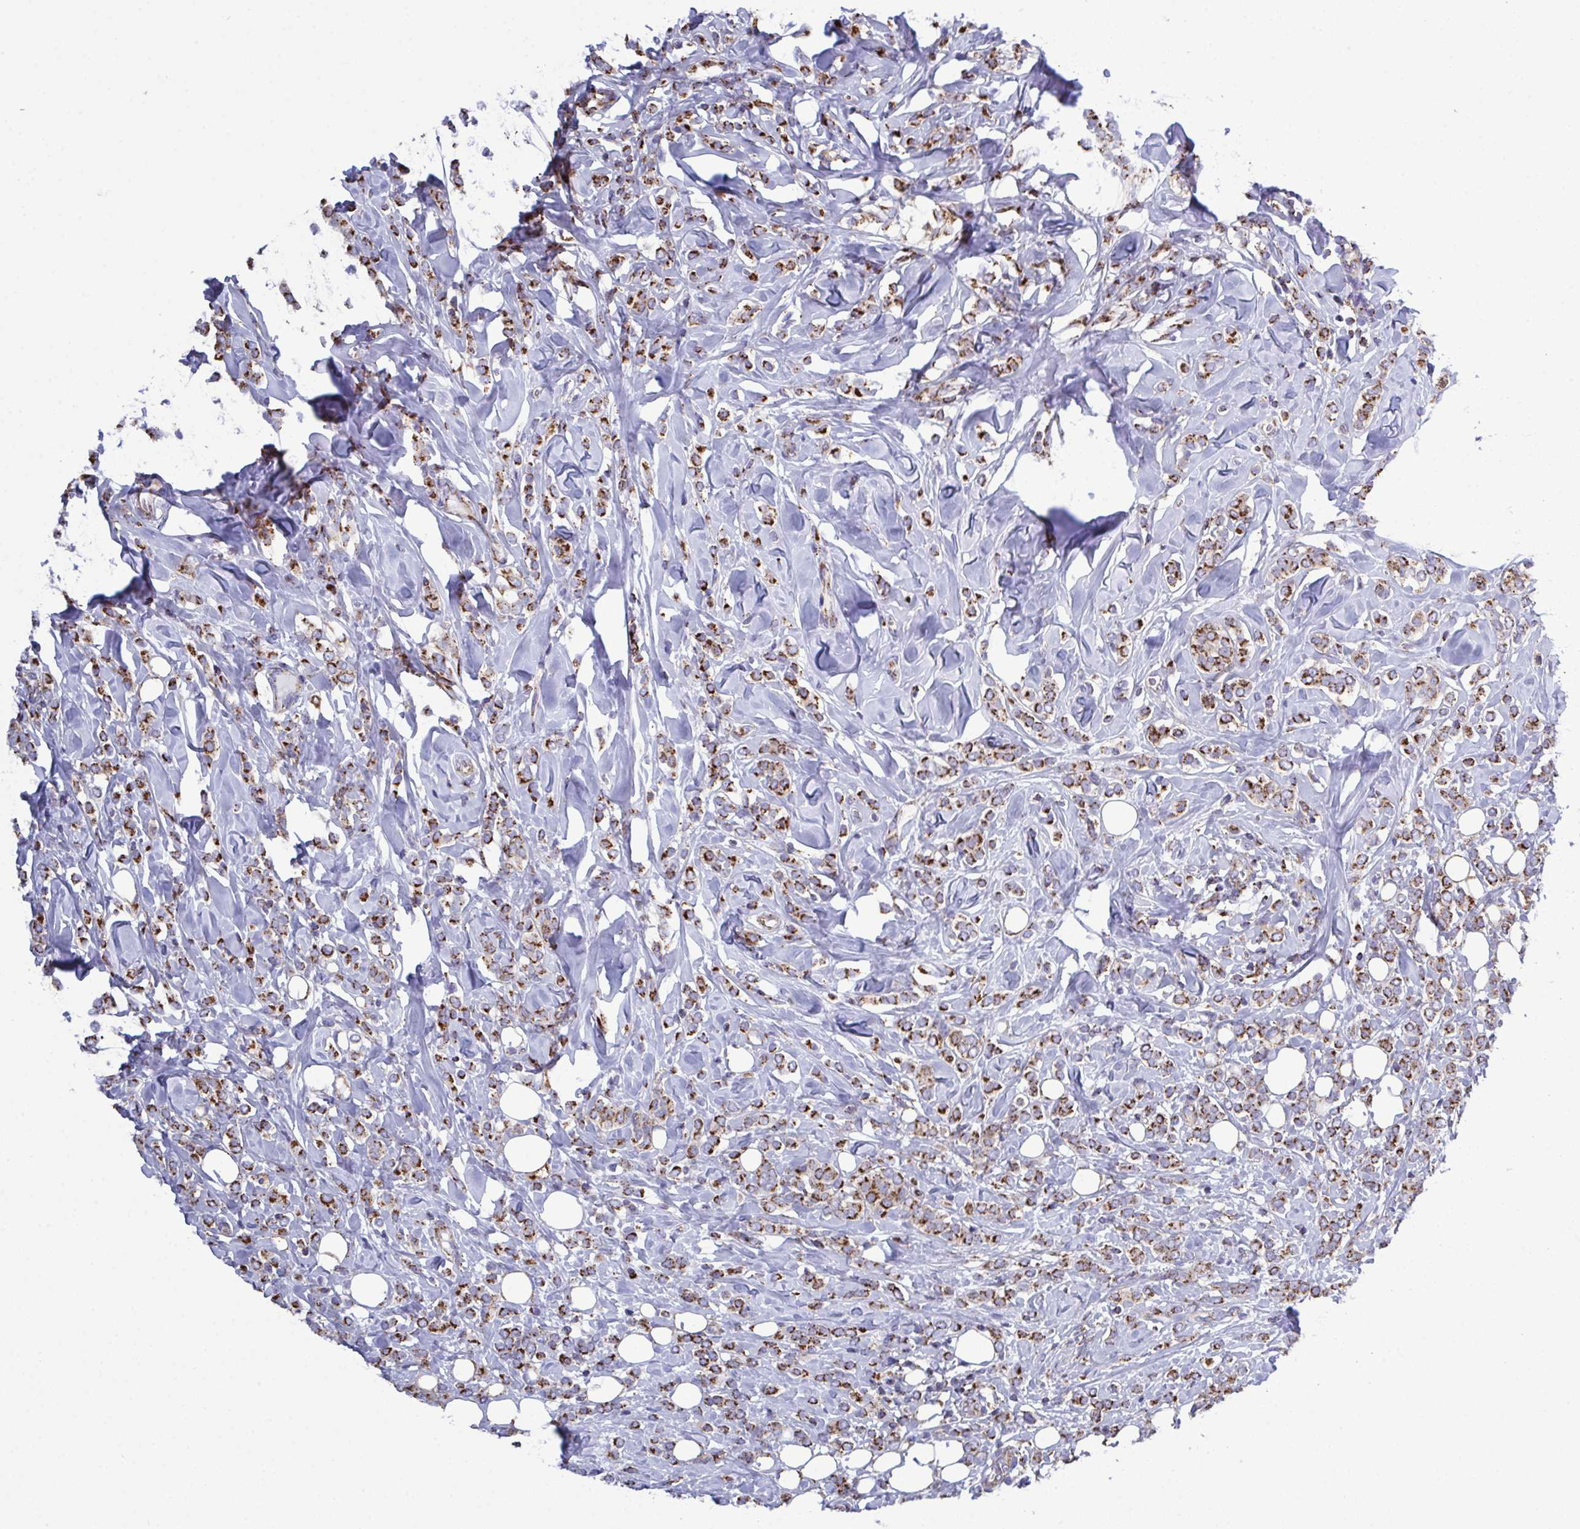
{"staining": {"intensity": "strong", "quantity": ">75%", "location": "cytoplasmic/membranous"}, "tissue": "breast cancer", "cell_type": "Tumor cells", "image_type": "cancer", "snomed": [{"axis": "morphology", "description": "Lobular carcinoma"}, {"axis": "topography", "description": "Breast"}], "caption": "Immunohistochemistry (IHC) (DAB (3,3'-diaminobenzidine)) staining of breast cancer reveals strong cytoplasmic/membranous protein positivity in approximately >75% of tumor cells. (DAB IHC, brown staining for protein, blue staining for nuclei).", "gene": "CSDE1", "patient": {"sex": "female", "age": 49}}